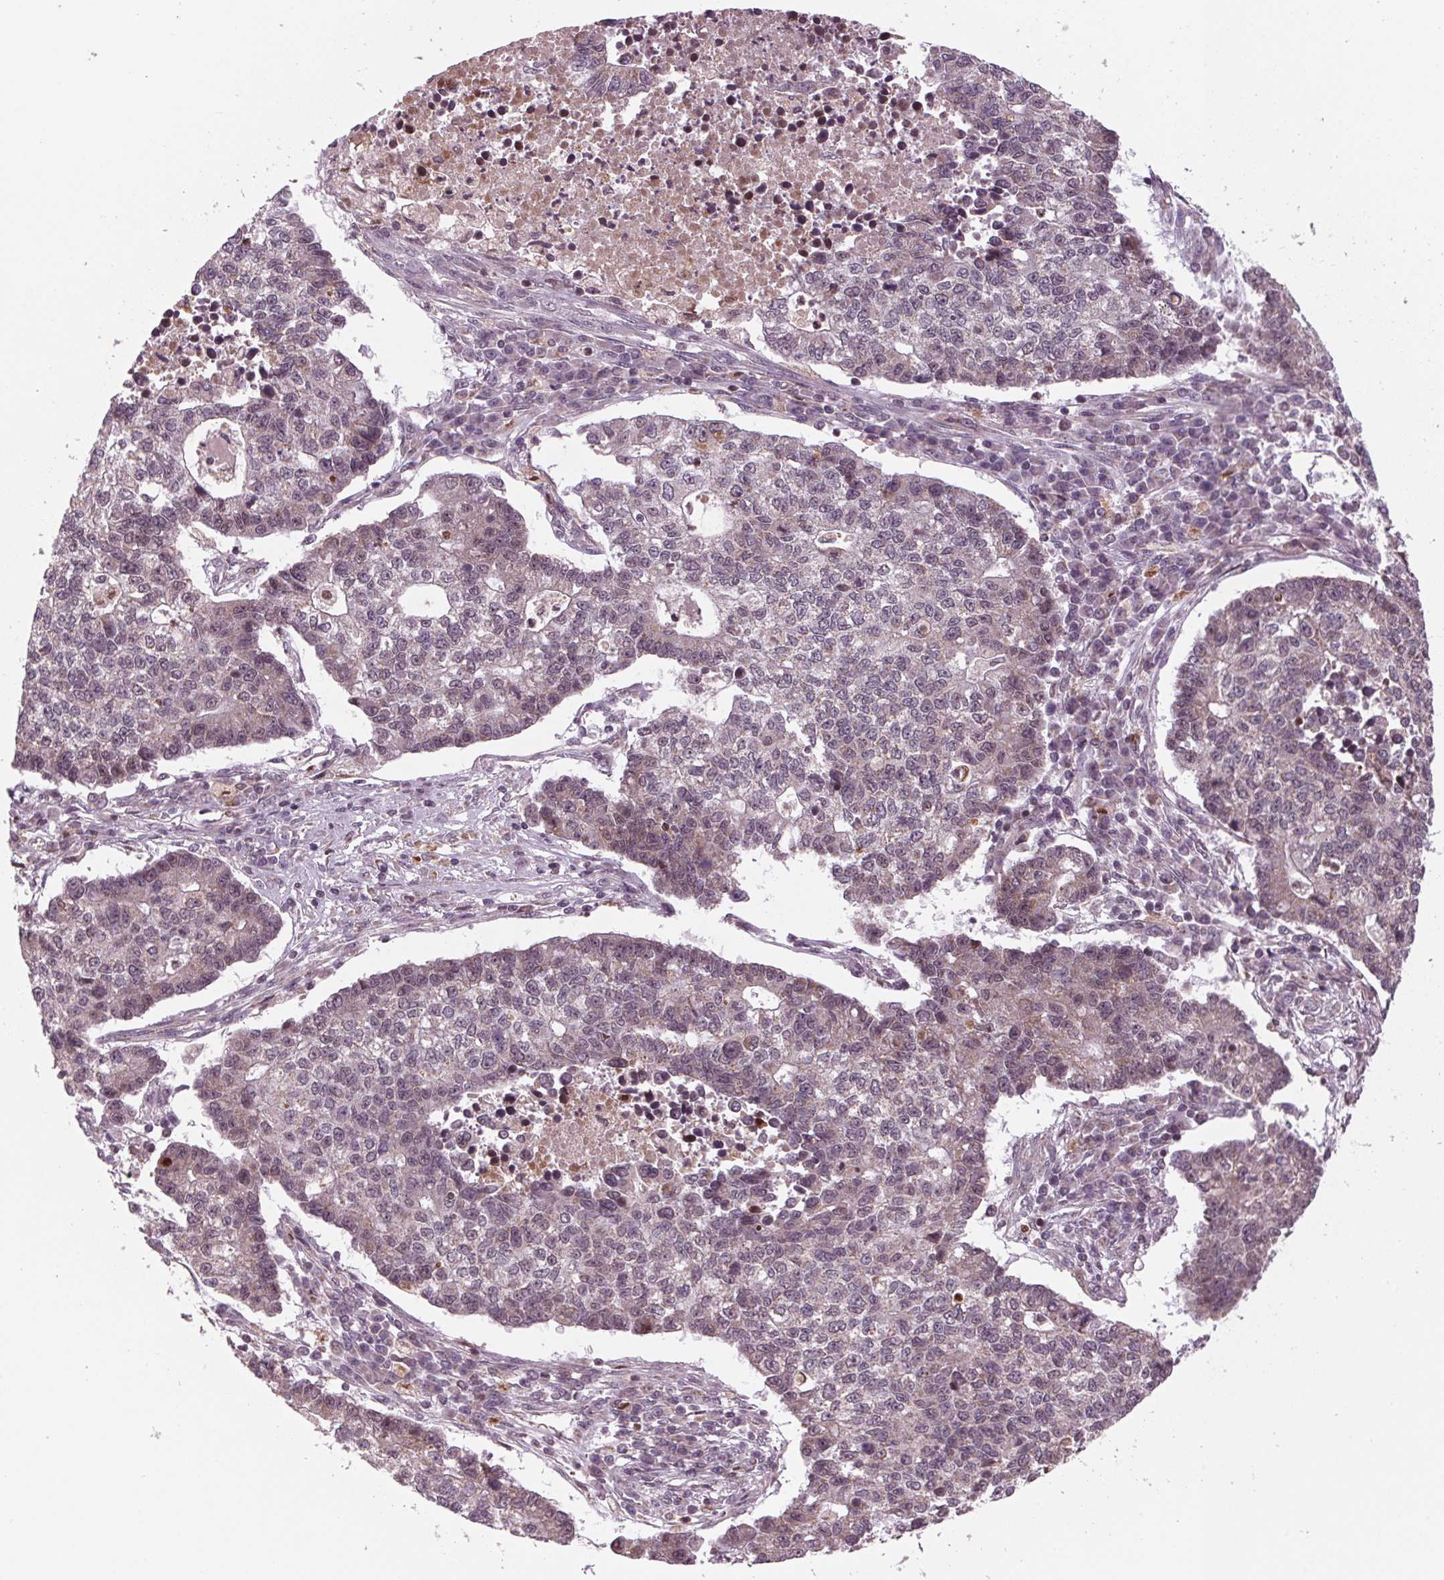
{"staining": {"intensity": "weak", "quantity": "<25%", "location": "cytoplasmic/membranous"}, "tissue": "lung cancer", "cell_type": "Tumor cells", "image_type": "cancer", "snomed": [{"axis": "morphology", "description": "Adenocarcinoma, NOS"}, {"axis": "topography", "description": "Lung"}], "caption": "The micrograph demonstrates no significant staining in tumor cells of adenocarcinoma (lung). Brightfield microscopy of immunohistochemistry stained with DAB (brown) and hematoxylin (blue), captured at high magnification.", "gene": "STAT3", "patient": {"sex": "male", "age": 57}}